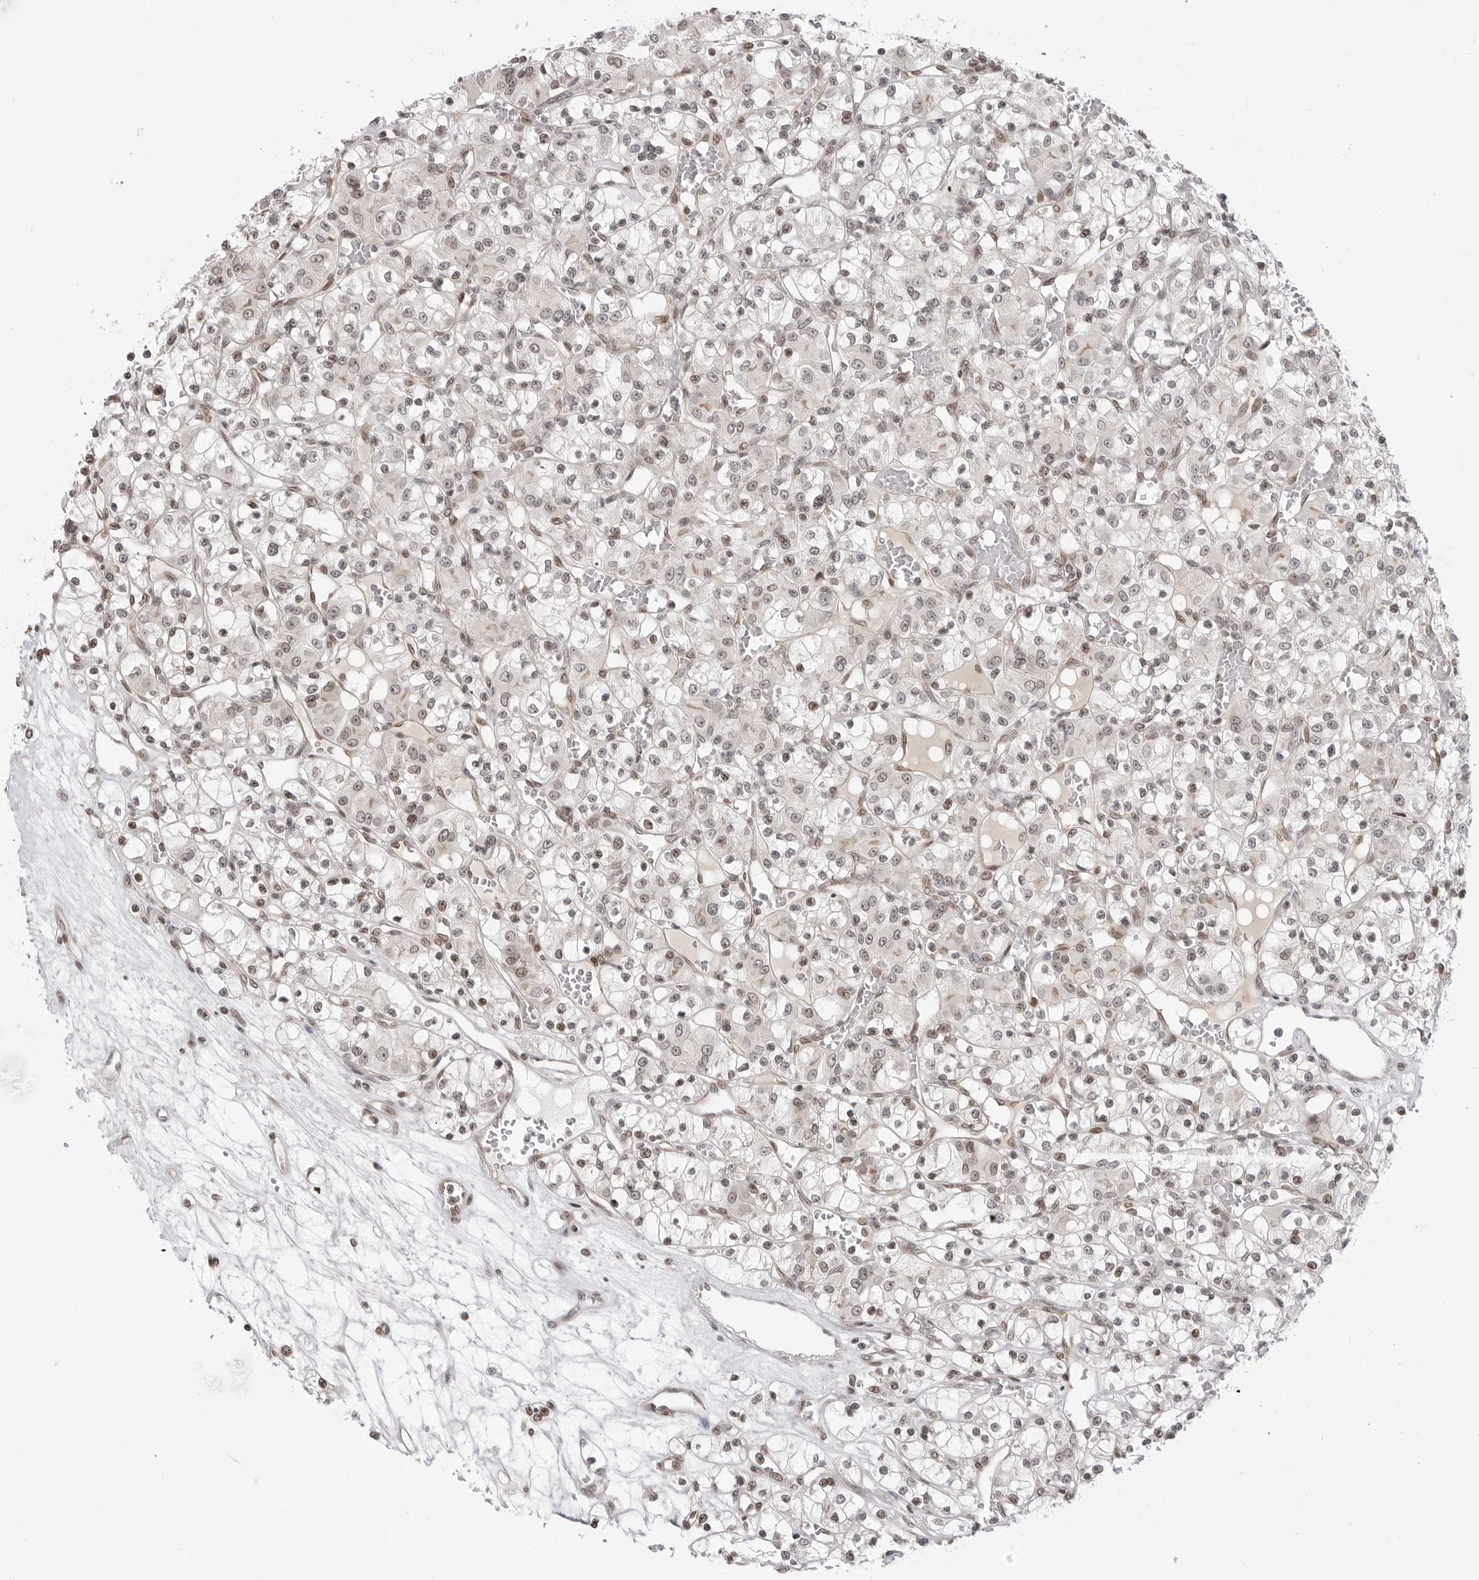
{"staining": {"intensity": "weak", "quantity": "25%-75%", "location": "nuclear"}, "tissue": "renal cancer", "cell_type": "Tumor cells", "image_type": "cancer", "snomed": [{"axis": "morphology", "description": "Adenocarcinoma, NOS"}, {"axis": "topography", "description": "Kidney"}], "caption": "A low amount of weak nuclear staining is seen in about 25%-75% of tumor cells in renal cancer tissue.", "gene": "C8orf33", "patient": {"sex": "female", "age": 59}}